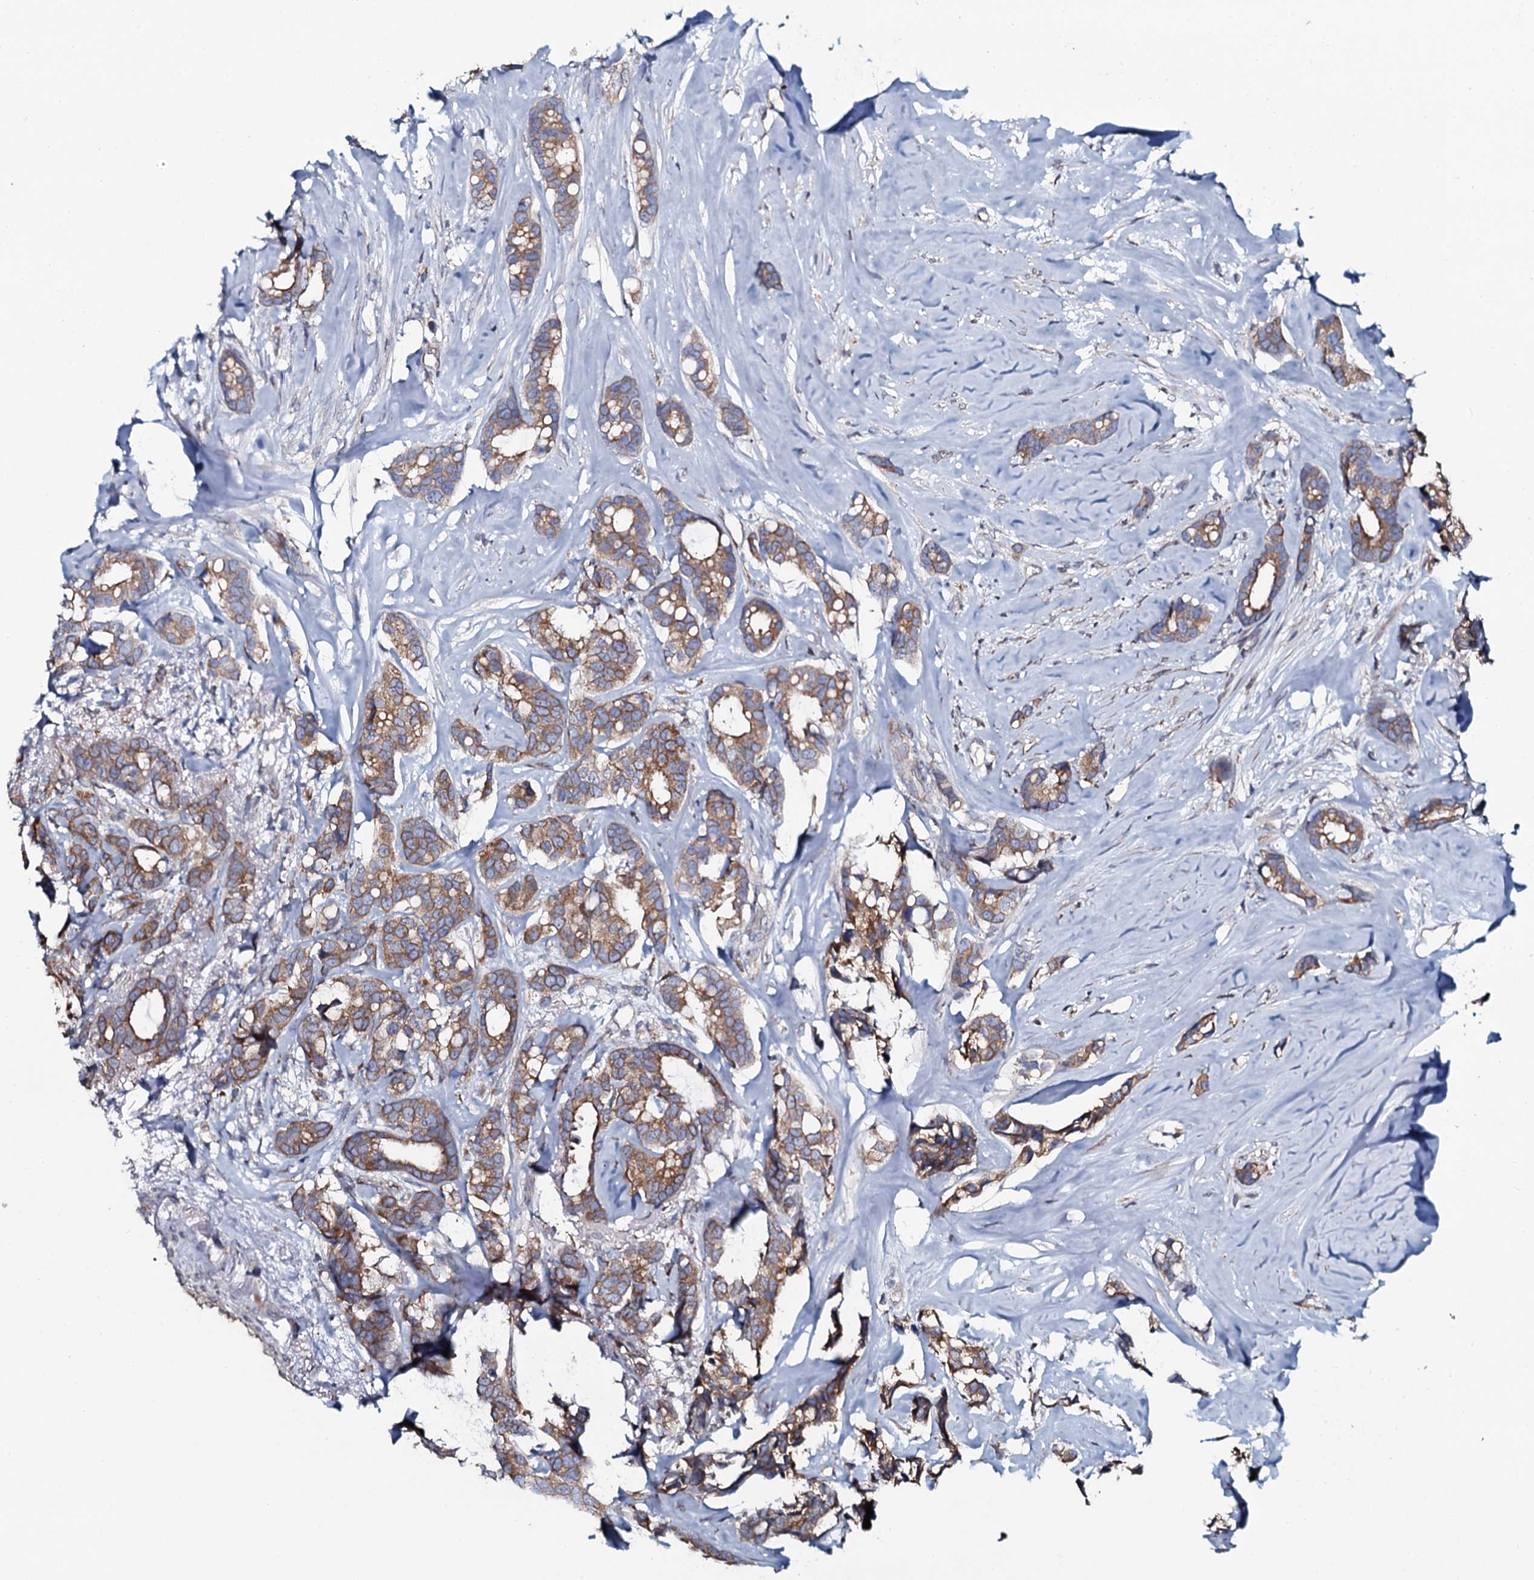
{"staining": {"intensity": "moderate", "quantity": ">75%", "location": "cytoplasmic/membranous"}, "tissue": "breast cancer", "cell_type": "Tumor cells", "image_type": "cancer", "snomed": [{"axis": "morphology", "description": "Duct carcinoma"}, {"axis": "topography", "description": "Breast"}], "caption": "This is a histology image of immunohistochemistry staining of breast cancer, which shows moderate expression in the cytoplasmic/membranous of tumor cells.", "gene": "TMEM151A", "patient": {"sex": "female", "age": 87}}